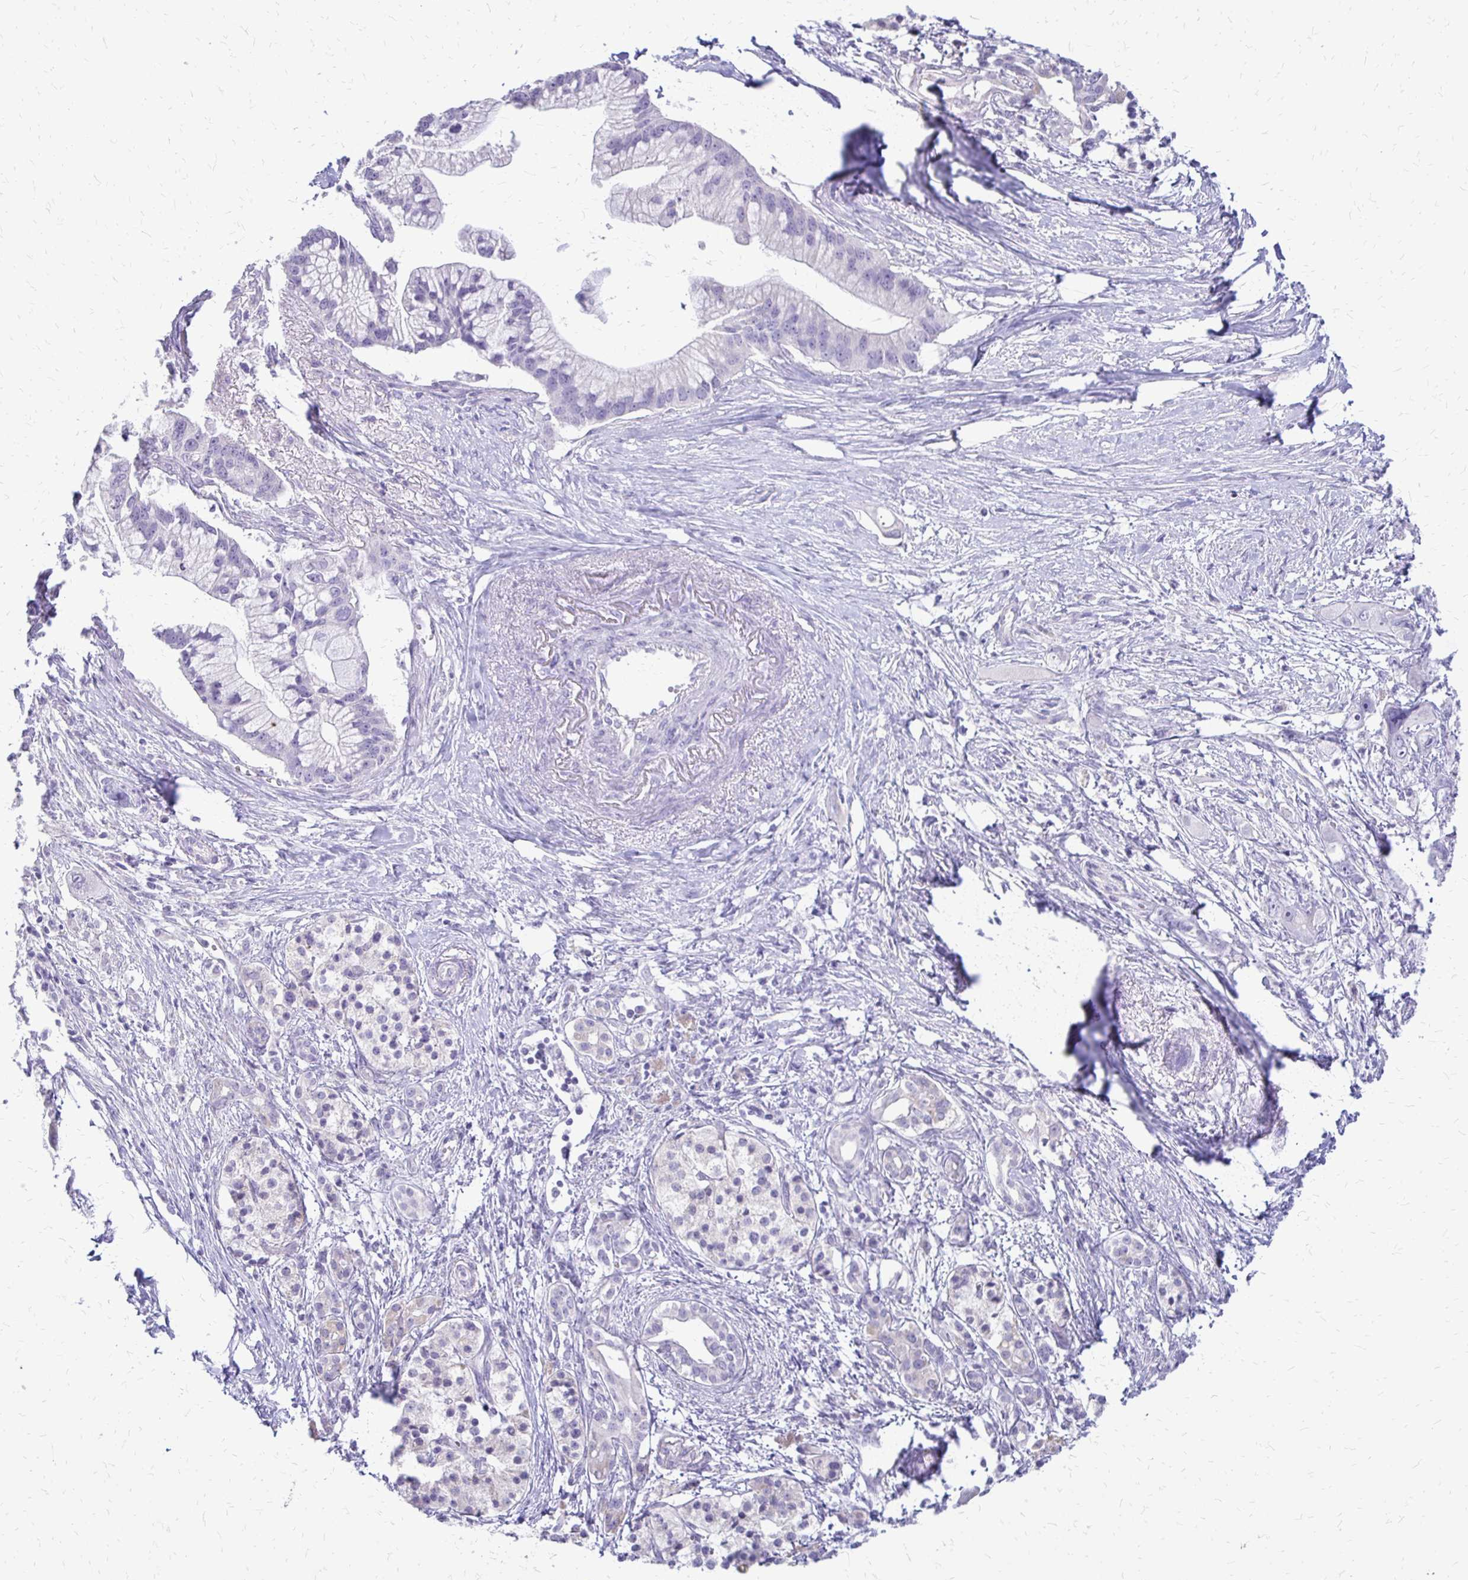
{"staining": {"intensity": "negative", "quantity": "none", "location": "none"}, "tissue": "pancreatic cancer", "cell_type": "Tumor cells", "image_type": "cancer", "snomed": [{"axis": "morphology", "description": "Adenocarcinoma, NOS"}, {"axis": "topography", "description": "Pancreas"}], "caption": "The immunohistochemistry (IHC) micrograph has no significant expression in tumor cells of pancreatic cancer (adenocarcinoma) tissue.", "gene": "ALPG", "patient": {"sex": "male", "age": 68}}